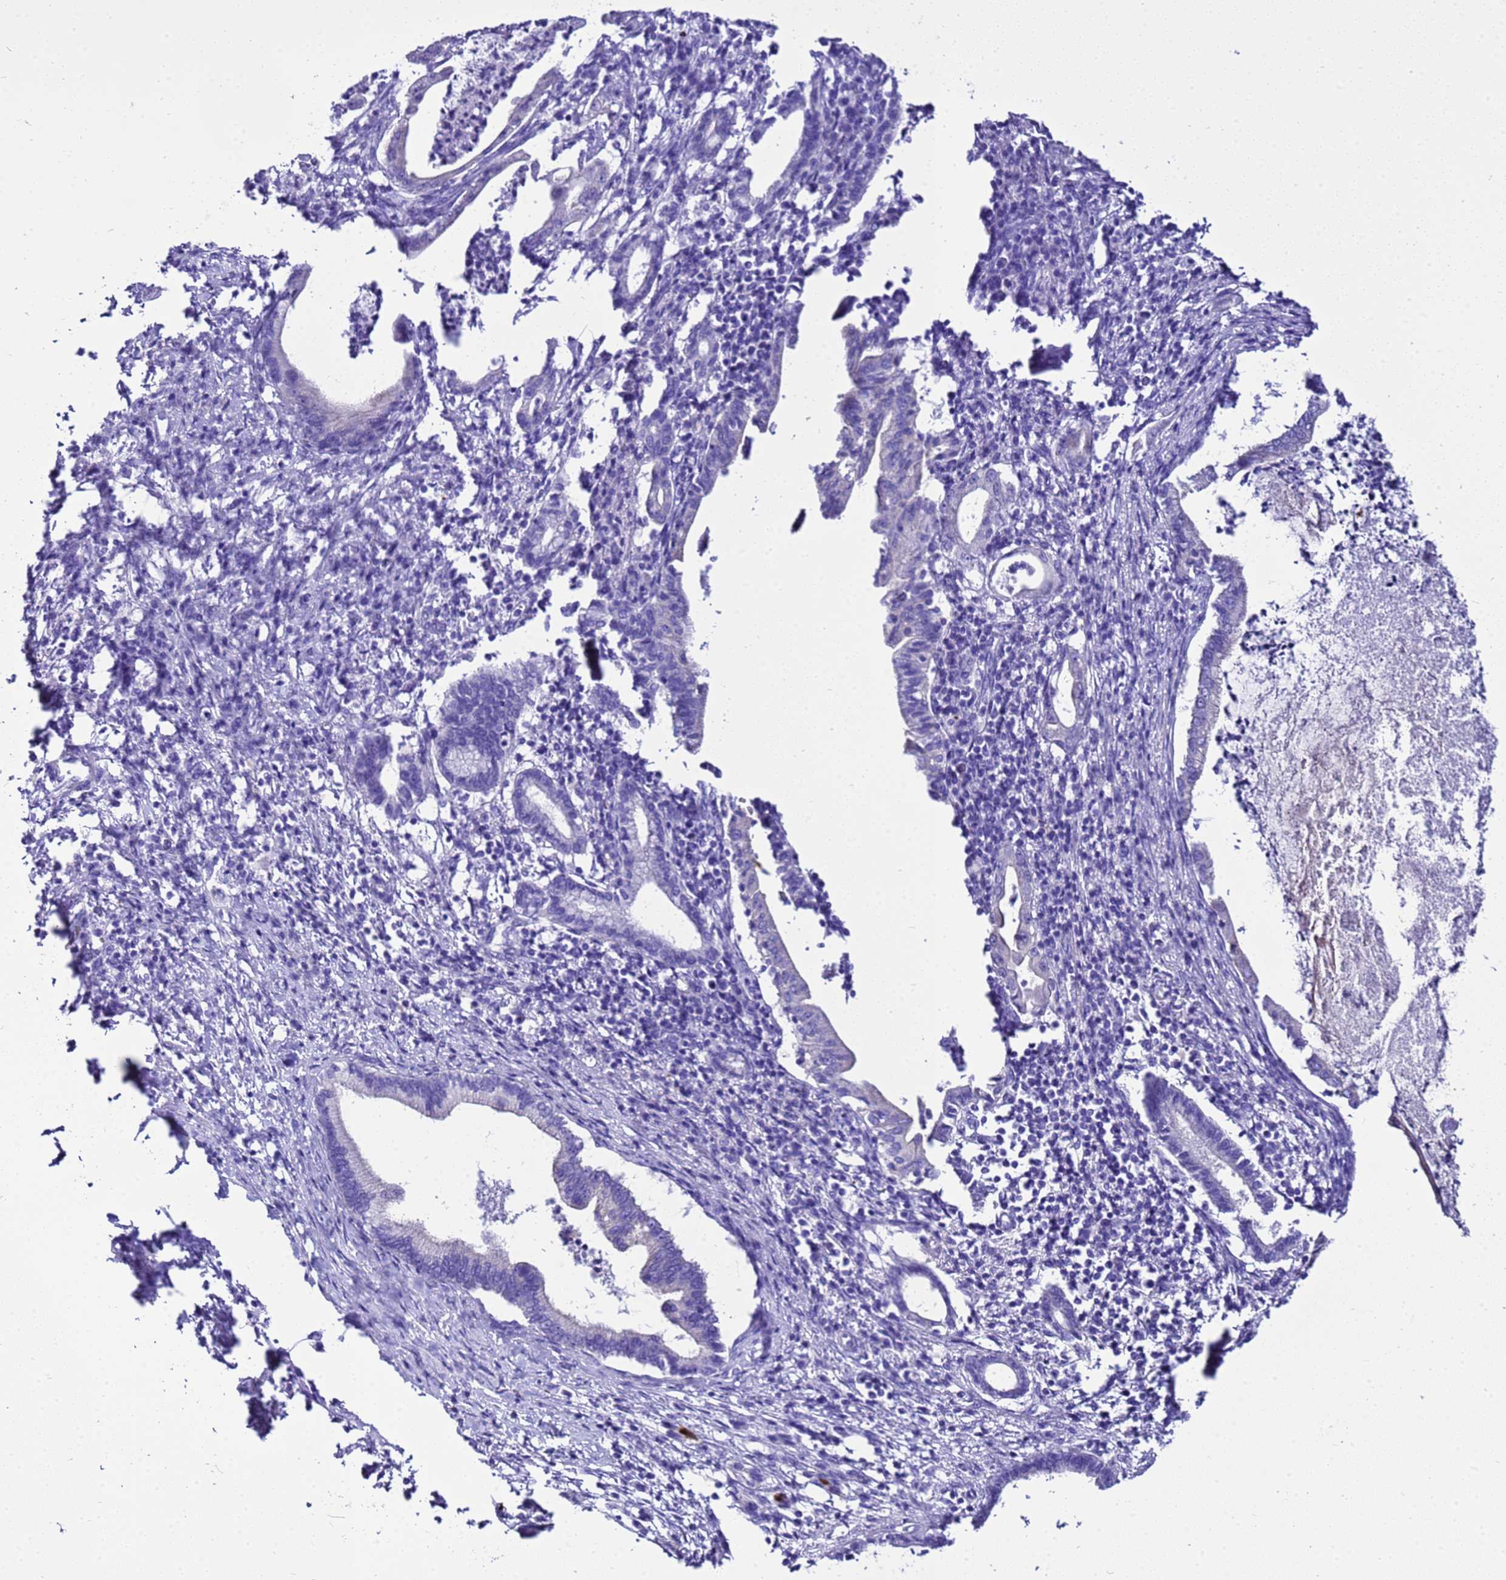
{"staining": {"intensity": "negative", "quantity": "none", "location": "none"}, "tissue": "pancreatic cancer", "cell_type": "Tumor cells", "image_type": "cancer", "snomed": [{"axis": "morphology", "description": "Adenocarcinoma, NOS"}, {"axis": "topography", "description": "Pancreas"}], "caption": "Adenocarcinoma (pancreatic) was stained to show a protein in brown. There is no significant positivity in tumor cells.", "gene": "BEST2", "patient": {"sex": "female", "age": 55}}